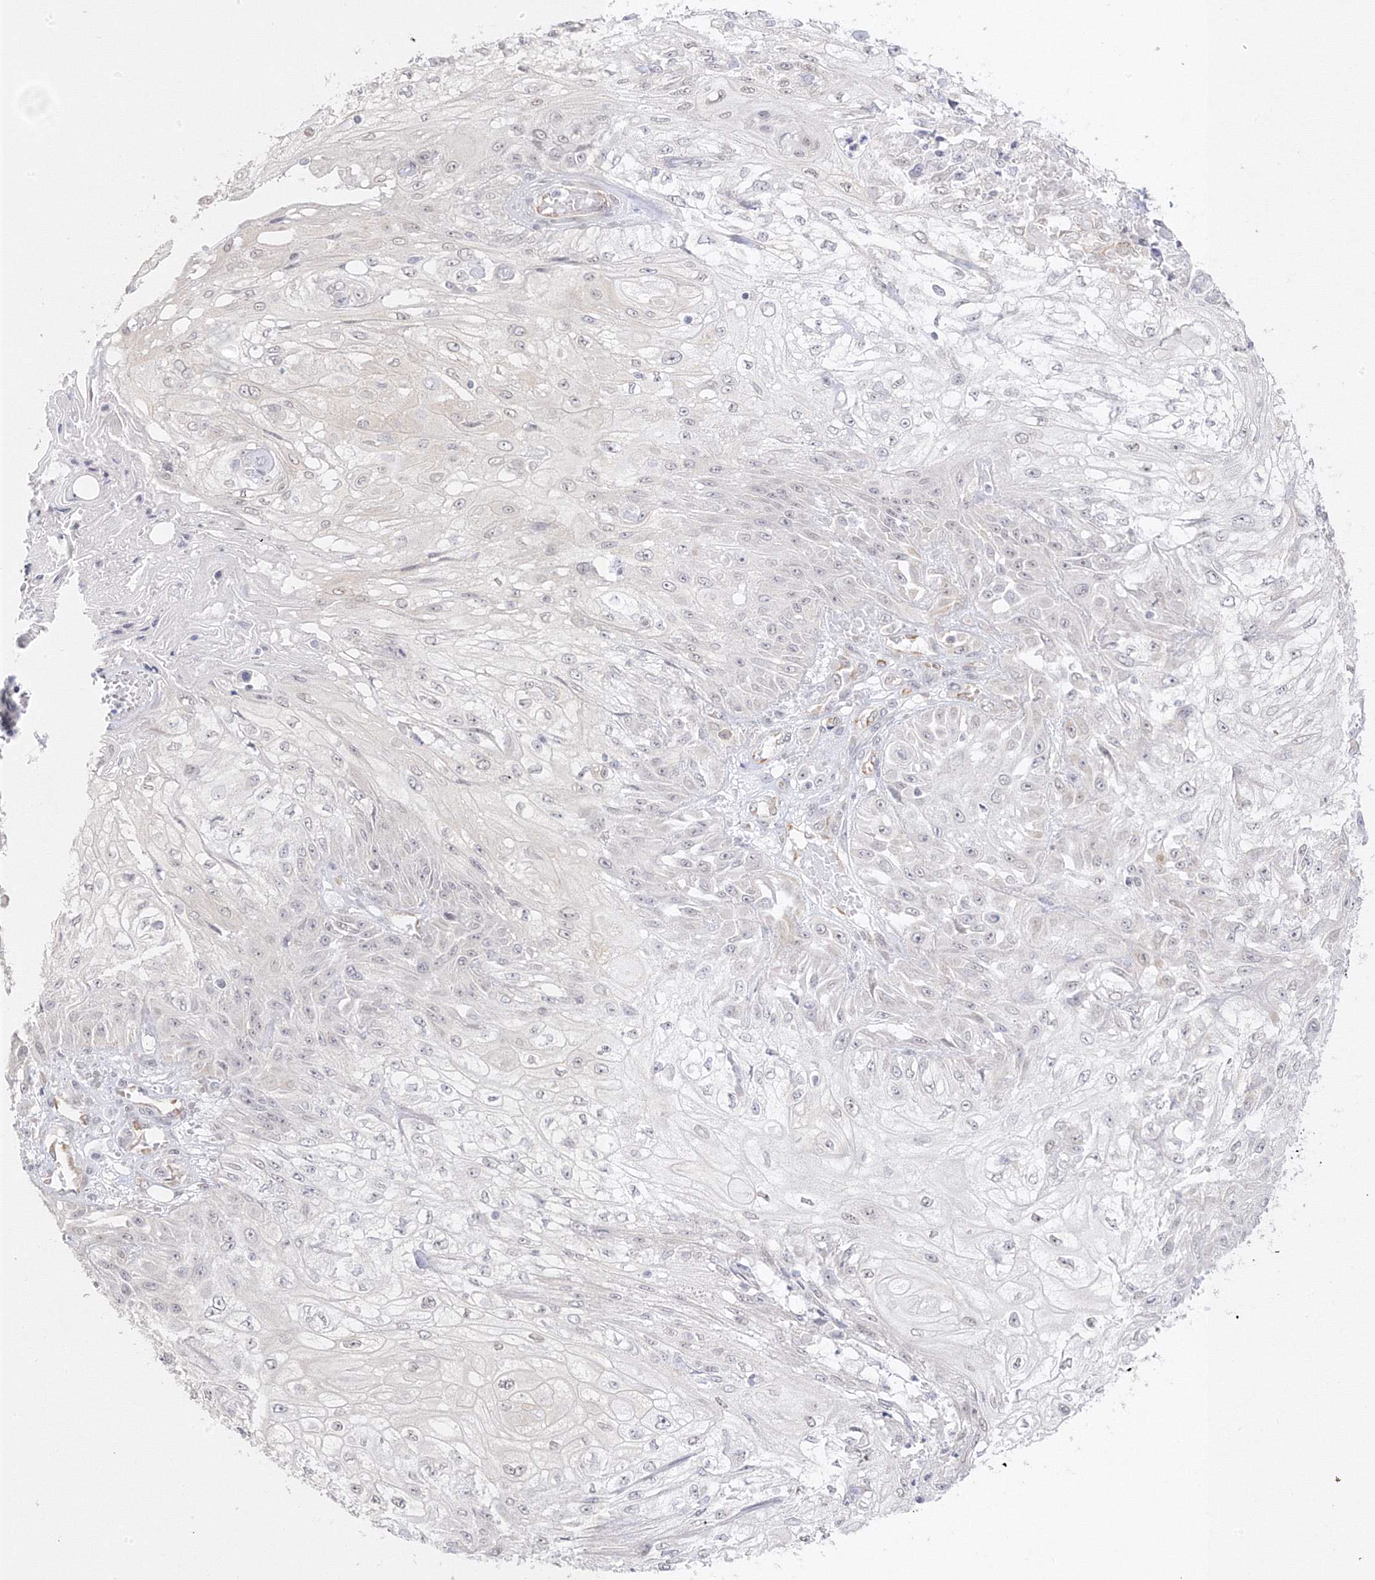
{"staining": {"intensity": "negative", "quantity": "none", "location": "none"}, "tissue": "skin cancer", "cell_type": "Tumor cells", "image_type": "cancer", "snomed": [{"axis": "morphology", "description": "Squamous cell carcinoma, NOS"}, {"axis": "morphology", "description": "Squamous cell carcinoma, metastatic, NOS"}, {"axis": "topography", "description": "Skin"}, {"axis": "topography", "description": "Lymph node"}], "caption": "DAB immunohistochemical staining of skin cancer (squamous cell carcinoma) demonstrates no significant positivity in tumor cells.", "gene": "C2CD2", "patient": {"sex": "male", "age": 75}}